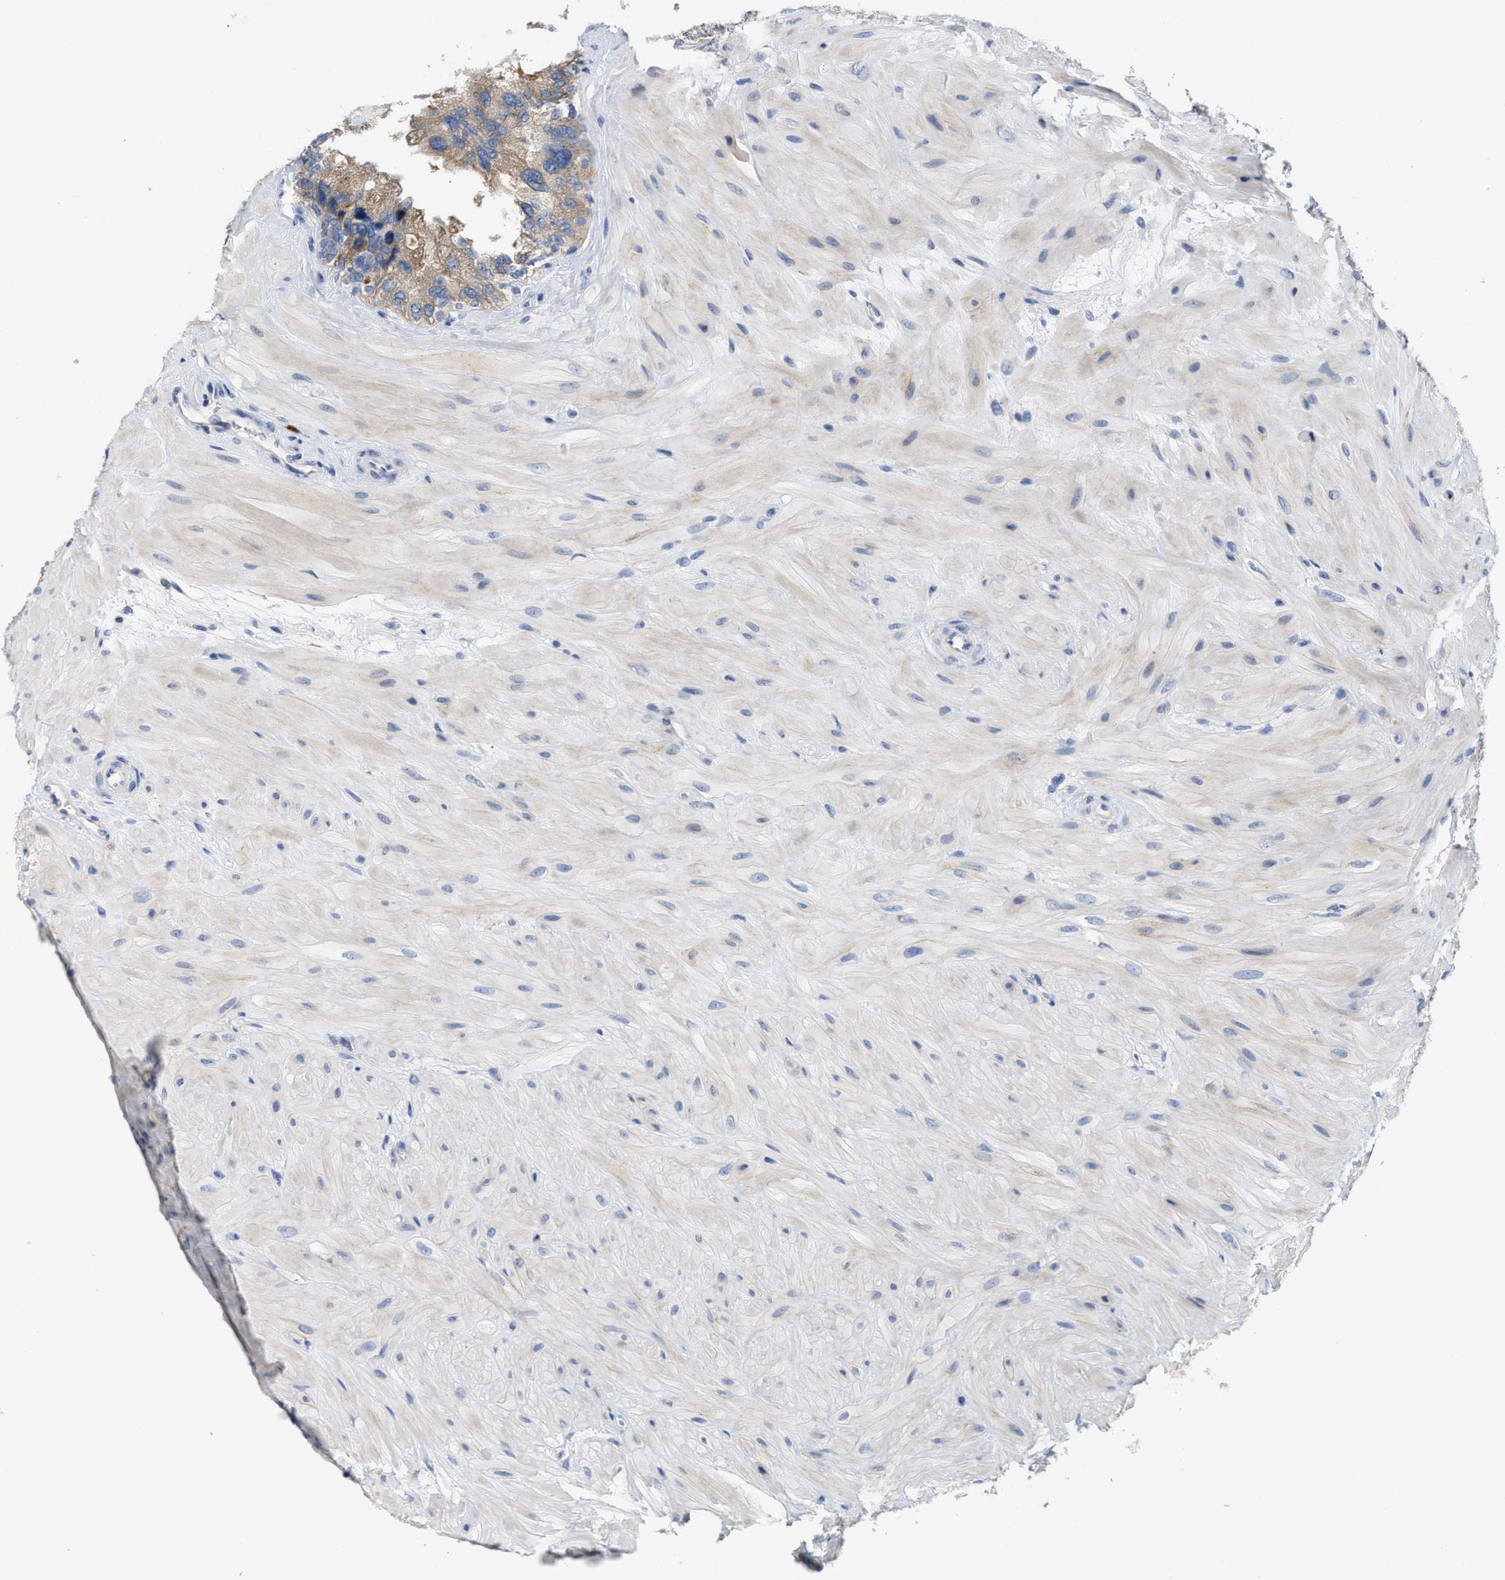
{"staining": {"intensity": "moderate", "quantity": ">75%", "location": "cytoplasmic/membranous"}, "tissue": "seminal vesicle", "cell_type": "Glandular cells", "image_type": "normal", "snomed": [{"axis": "morphology", "description": "Normal tissue, NOS"}, {"axis": "topography", "description": "Prostate"}, {"axis": "topography", "description": "Seminal veicle"}], "caption": "IHC staining of unremarkable seminal vesicle, which demonstrates medium levels of moderate cytoplasmic/membranous positivity in approximately >75% of glandular cells indicating moderate cytoplasmic/membranous protein positivity. The staining was performed using DAB (3,3'-diaminobenzidine) (brown) for protein detection and nuclei were counterstained in hematoxylin (blue).", "gene": "RYR2", "patient": {"sex": "male", "age": 51}}